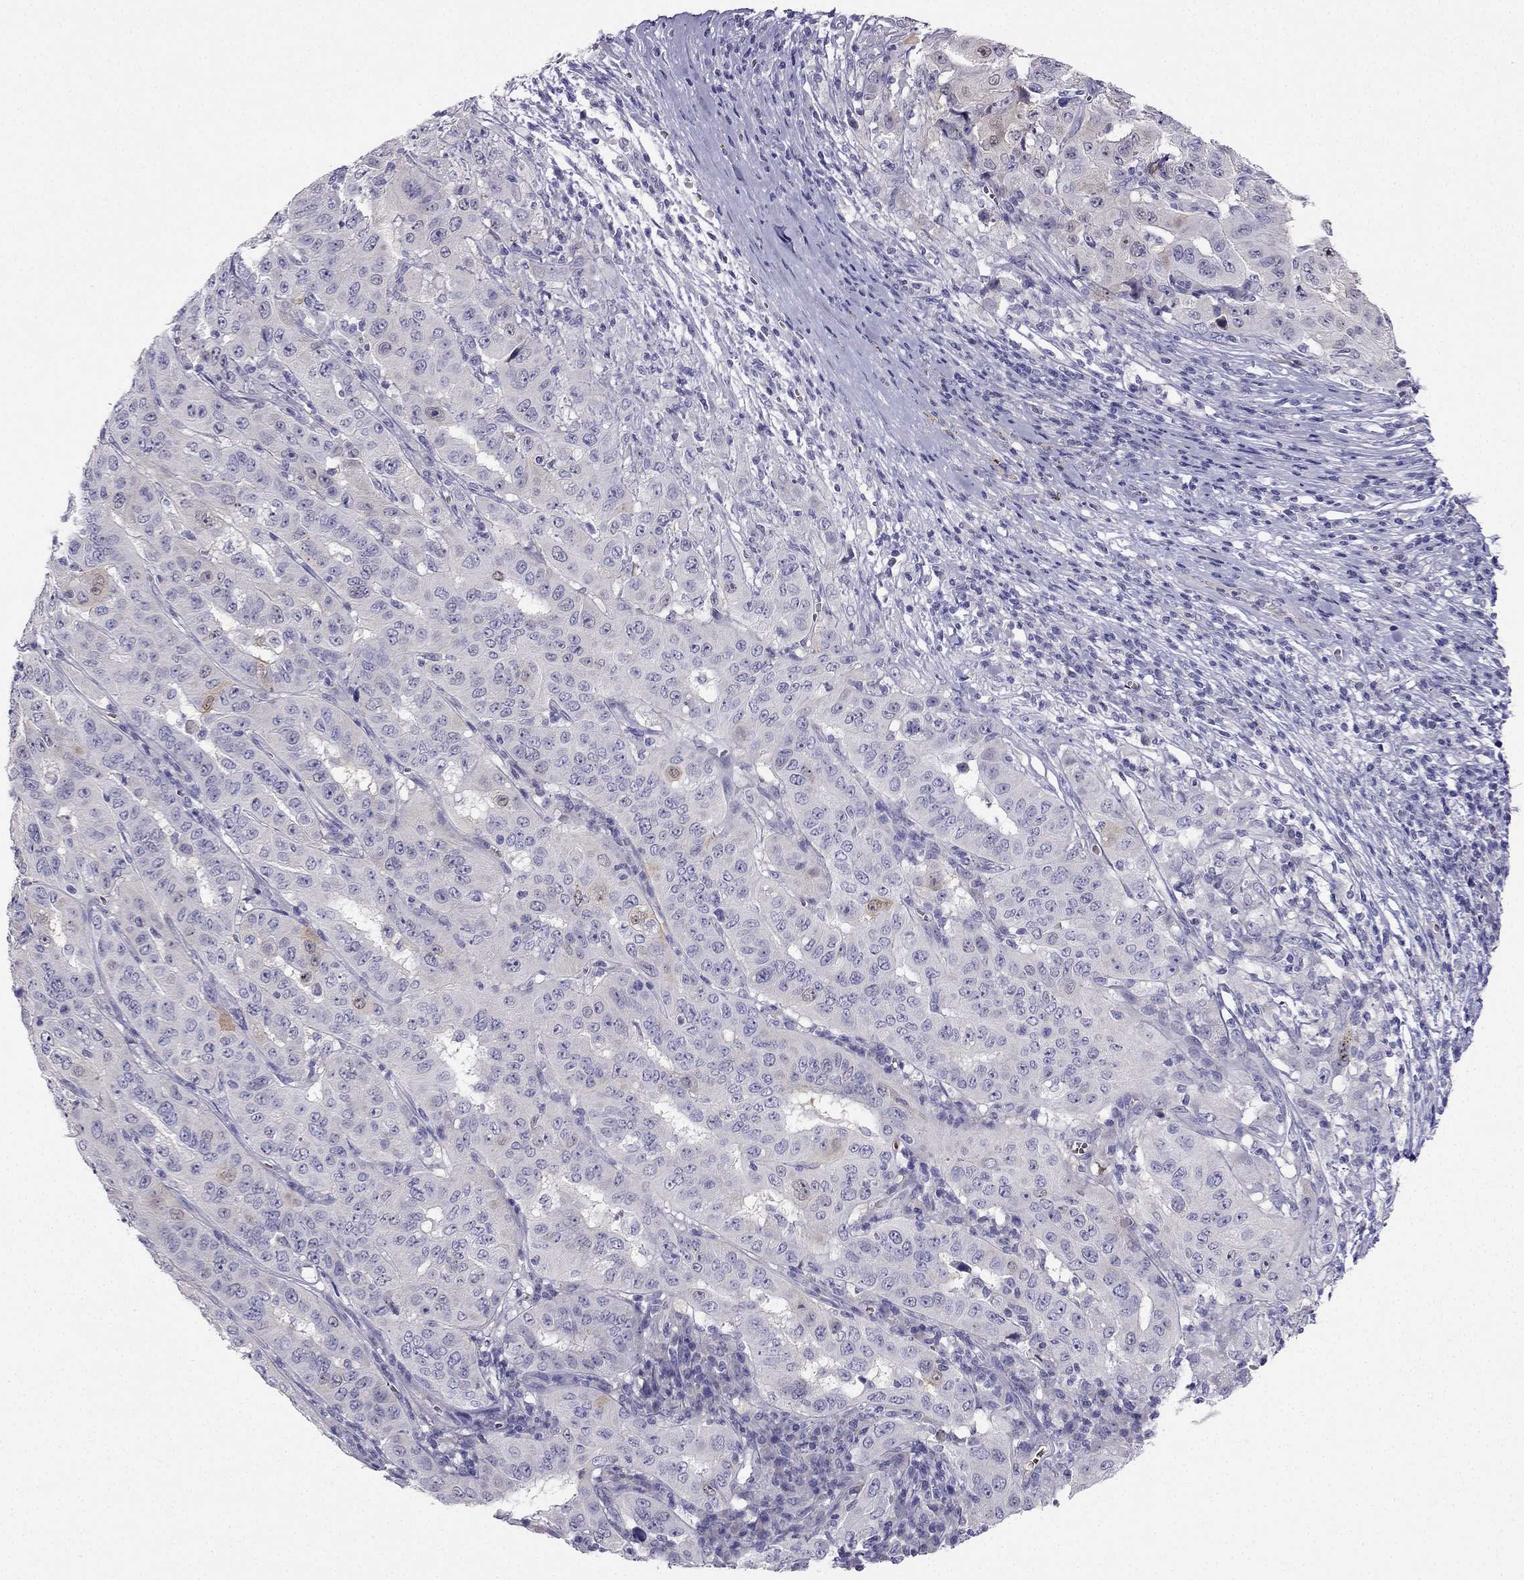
{"staining": {"intensity": "moderate", "quantity": "<25%", "location": "cytoplasmic/membranous"}, "tissue": "pancreatic cancer", "cell_type": "Tumor cells", "image_type": "cancer", "snomed": [{"axis": "morphology", "description": "Adenocarcinoma, NOS"}, {"axis": "topography", "description": "Pancreas"}], "caption": "High-power microscopy captured an immunohistochemistry (IHC) photomicrograph of pancreatic cancer (adenocarcinoma), revealing moderate cytoplasmic/membranous expression in about <25% of tumor cells. Ihc stains the protein of interest in brown and the nuclei are stained blue.", "gene": "RSPH14", "patient": {"sex": "male", "age": 63}}